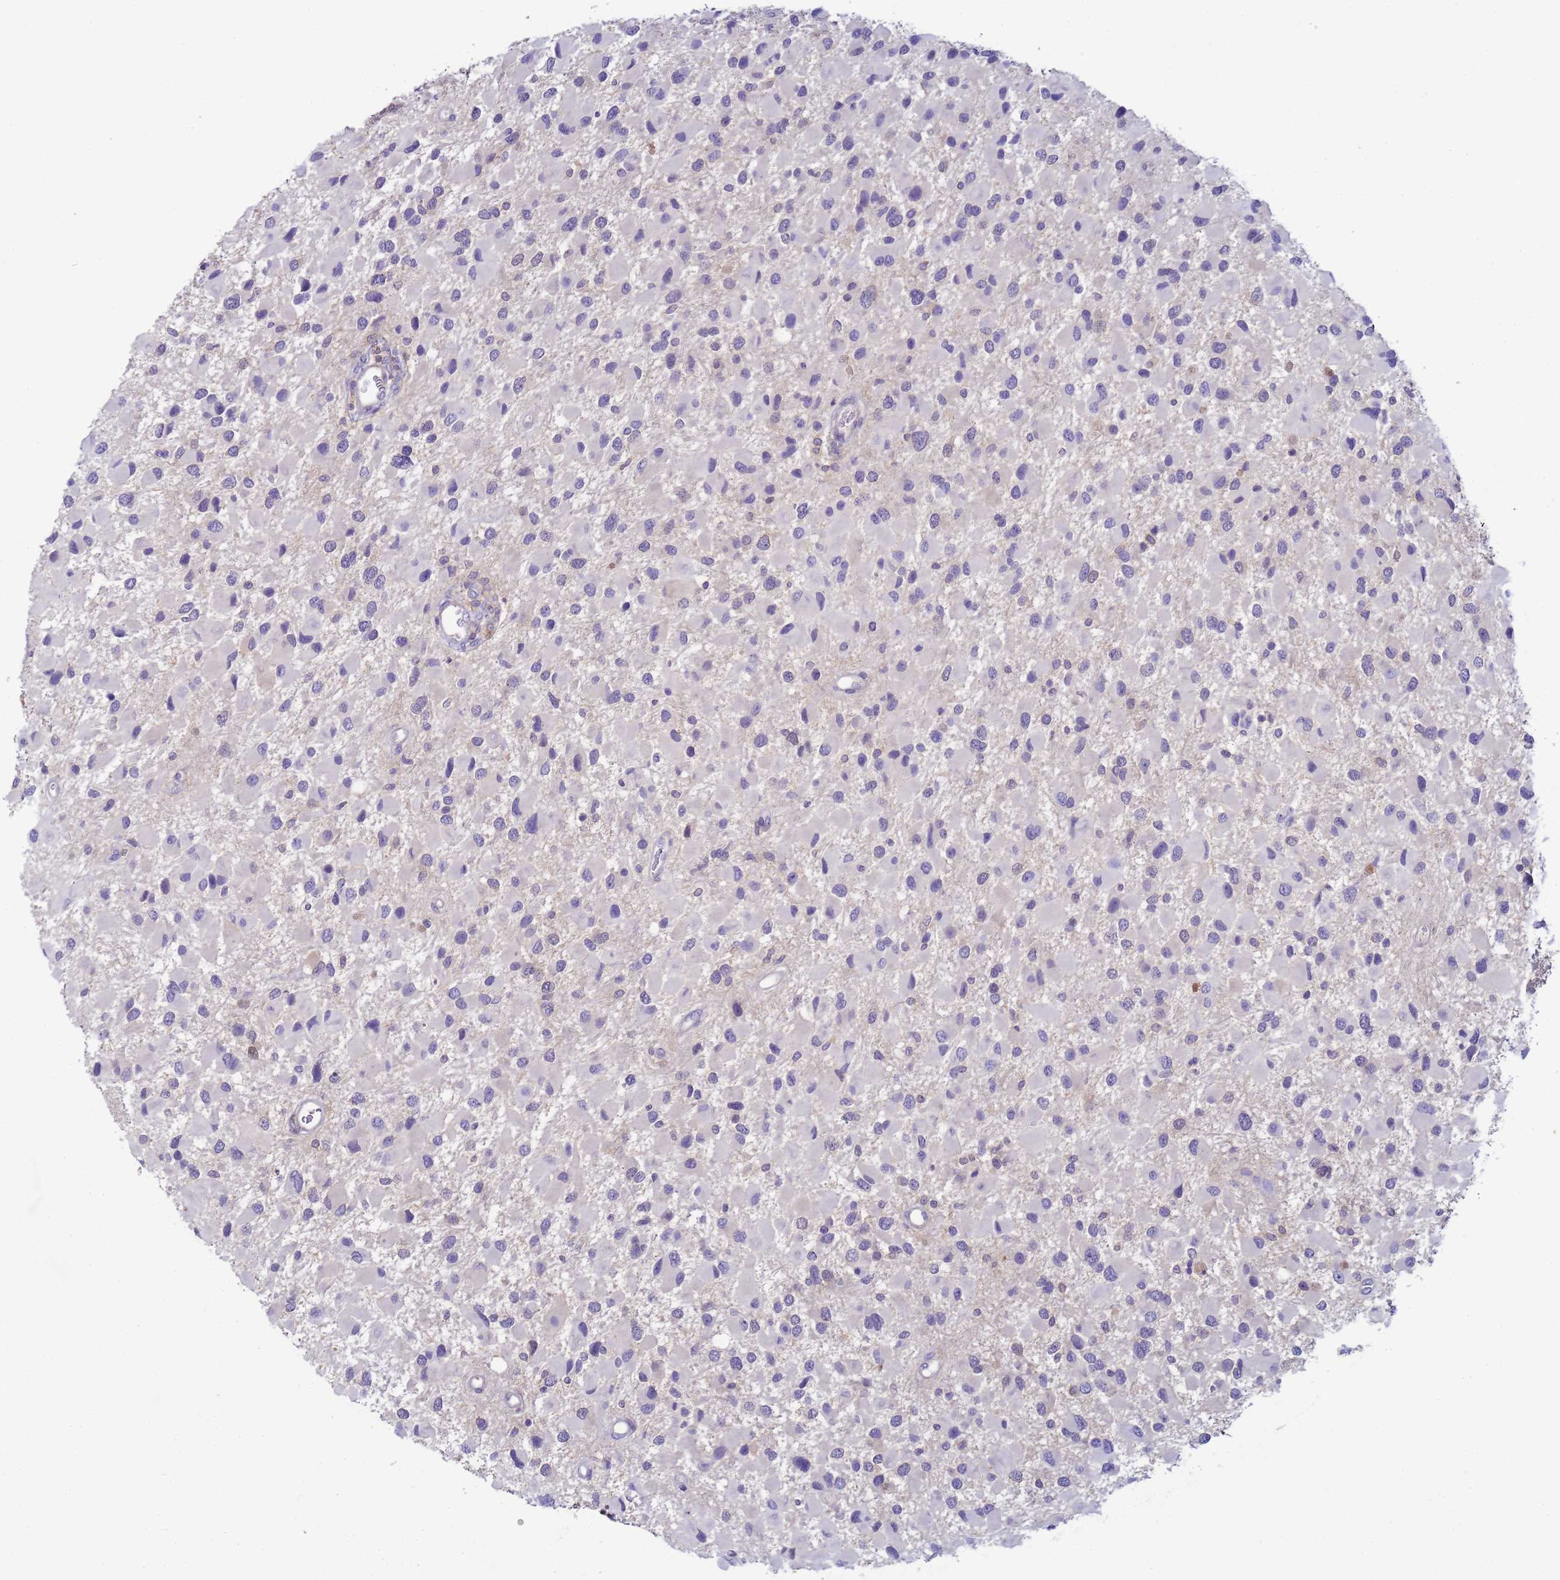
{"staining": {"intensity": "negative", "quantity": "none", "location": "none"}, "tissue": "glioma", "cell_type": "Tumor cells", "image_type": "cancer", "snomed": [{"axis": "morphology", "description": "Glioma, malignant, High grade"}, {"axis": "topography", "description": "Brain"}], "caption": "The photomicrograph displays no significant staining in tumor cells of glioma. (Brightfield microscopy of DAB IHC at high magnification).", "gene": "KLHL13", "patient": {"sex": "male", "age": 53}}